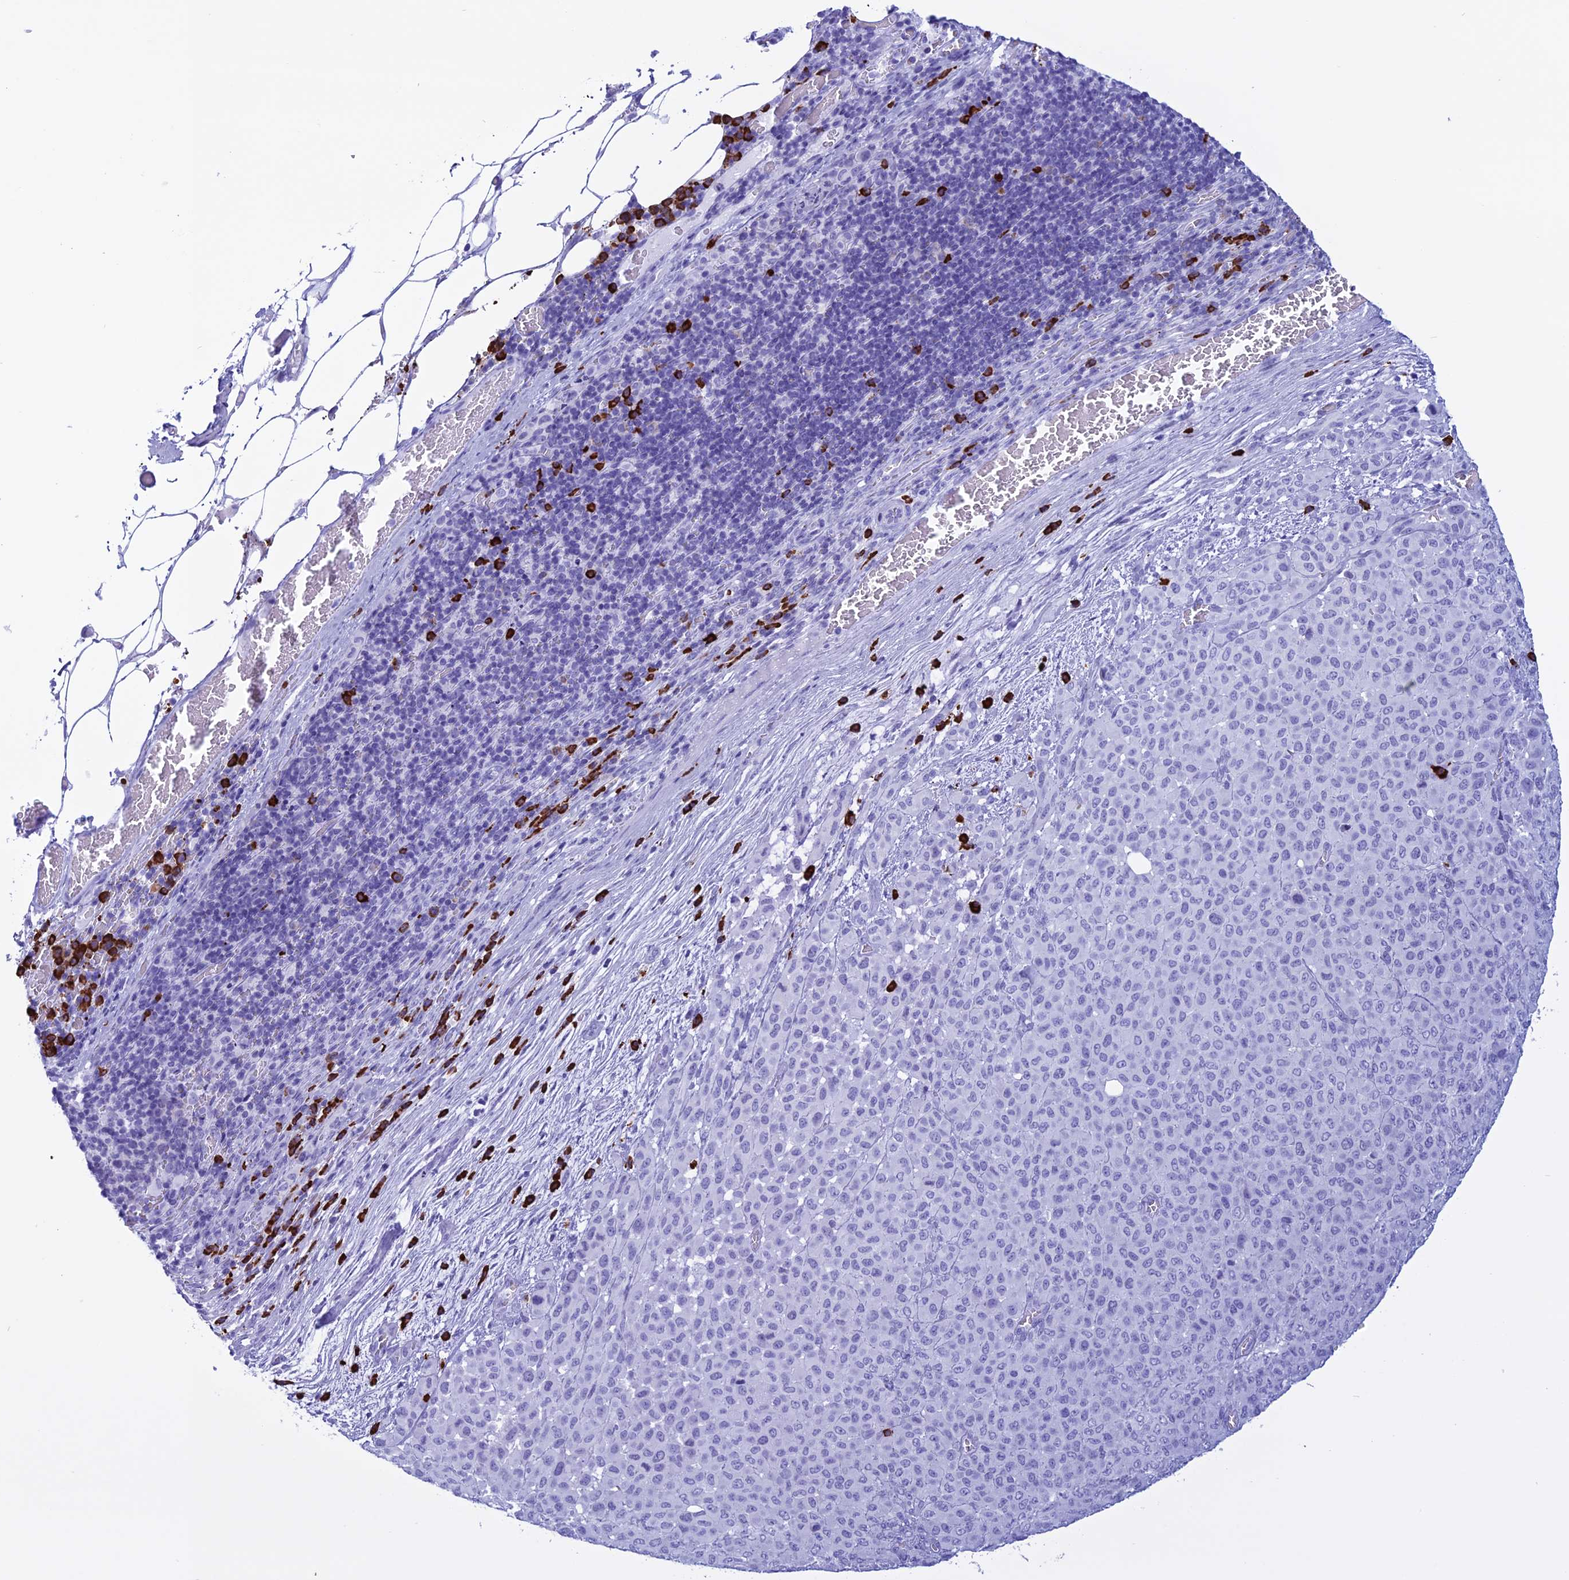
{"staining": {"intensity": "negative", "quantity": "none", "location": "none"}, "tissue": "melanoma", "cell_type": "Tumor cells", "image_type": "cancer", "snomed": [{"axis": "morphology", "description": "Malignant melanoma, Metastatic site"}, {"axis": "topography", "description": "Skin"}], "caption": "Protein analysis of melanoma demonstrates no significant staining in tumor cells.", "gene": "MZB1", "patient": {"sex": "female", "age": 81}}